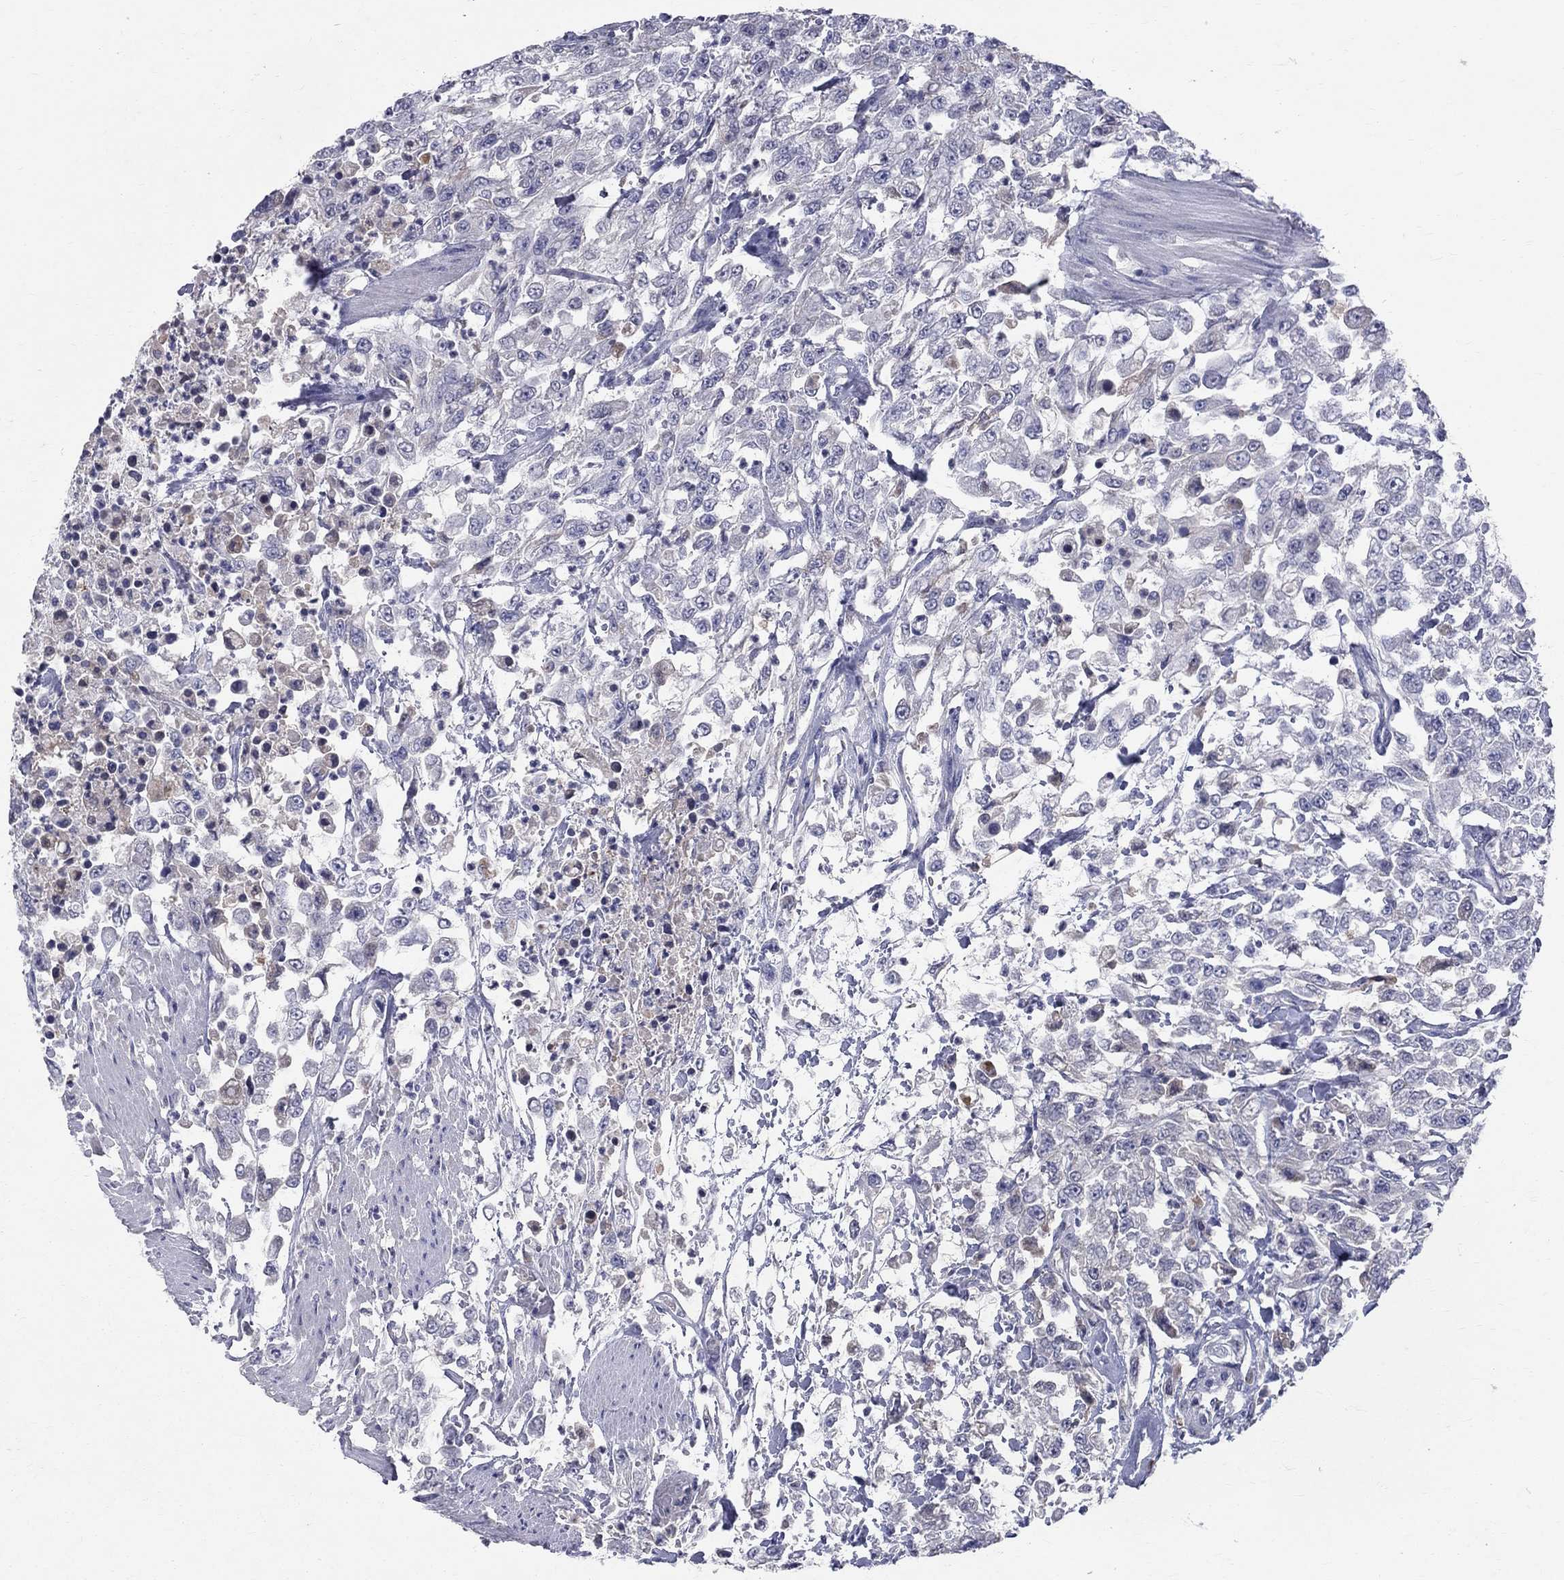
{"staining": {"intensity": "negative", "quantity": "none", "location": "none"}, "tissue": "urothelial cancer", "cell_type": "Tumor cells", "image_type": "cancer", "snomed": [{"axis": "morphology", "description": "Urothelial carcinoma, High grade"}, {"axis": "topography", "description": "Urinary bladder"}], "caption": "Immunohistochemistry (IHC) image of human urothelial cancer stained for a protein (brown), which reveals no expression in tumor cells.", "gene": "SLC4A10", "patient": {"sex": "male", "age": 46}}